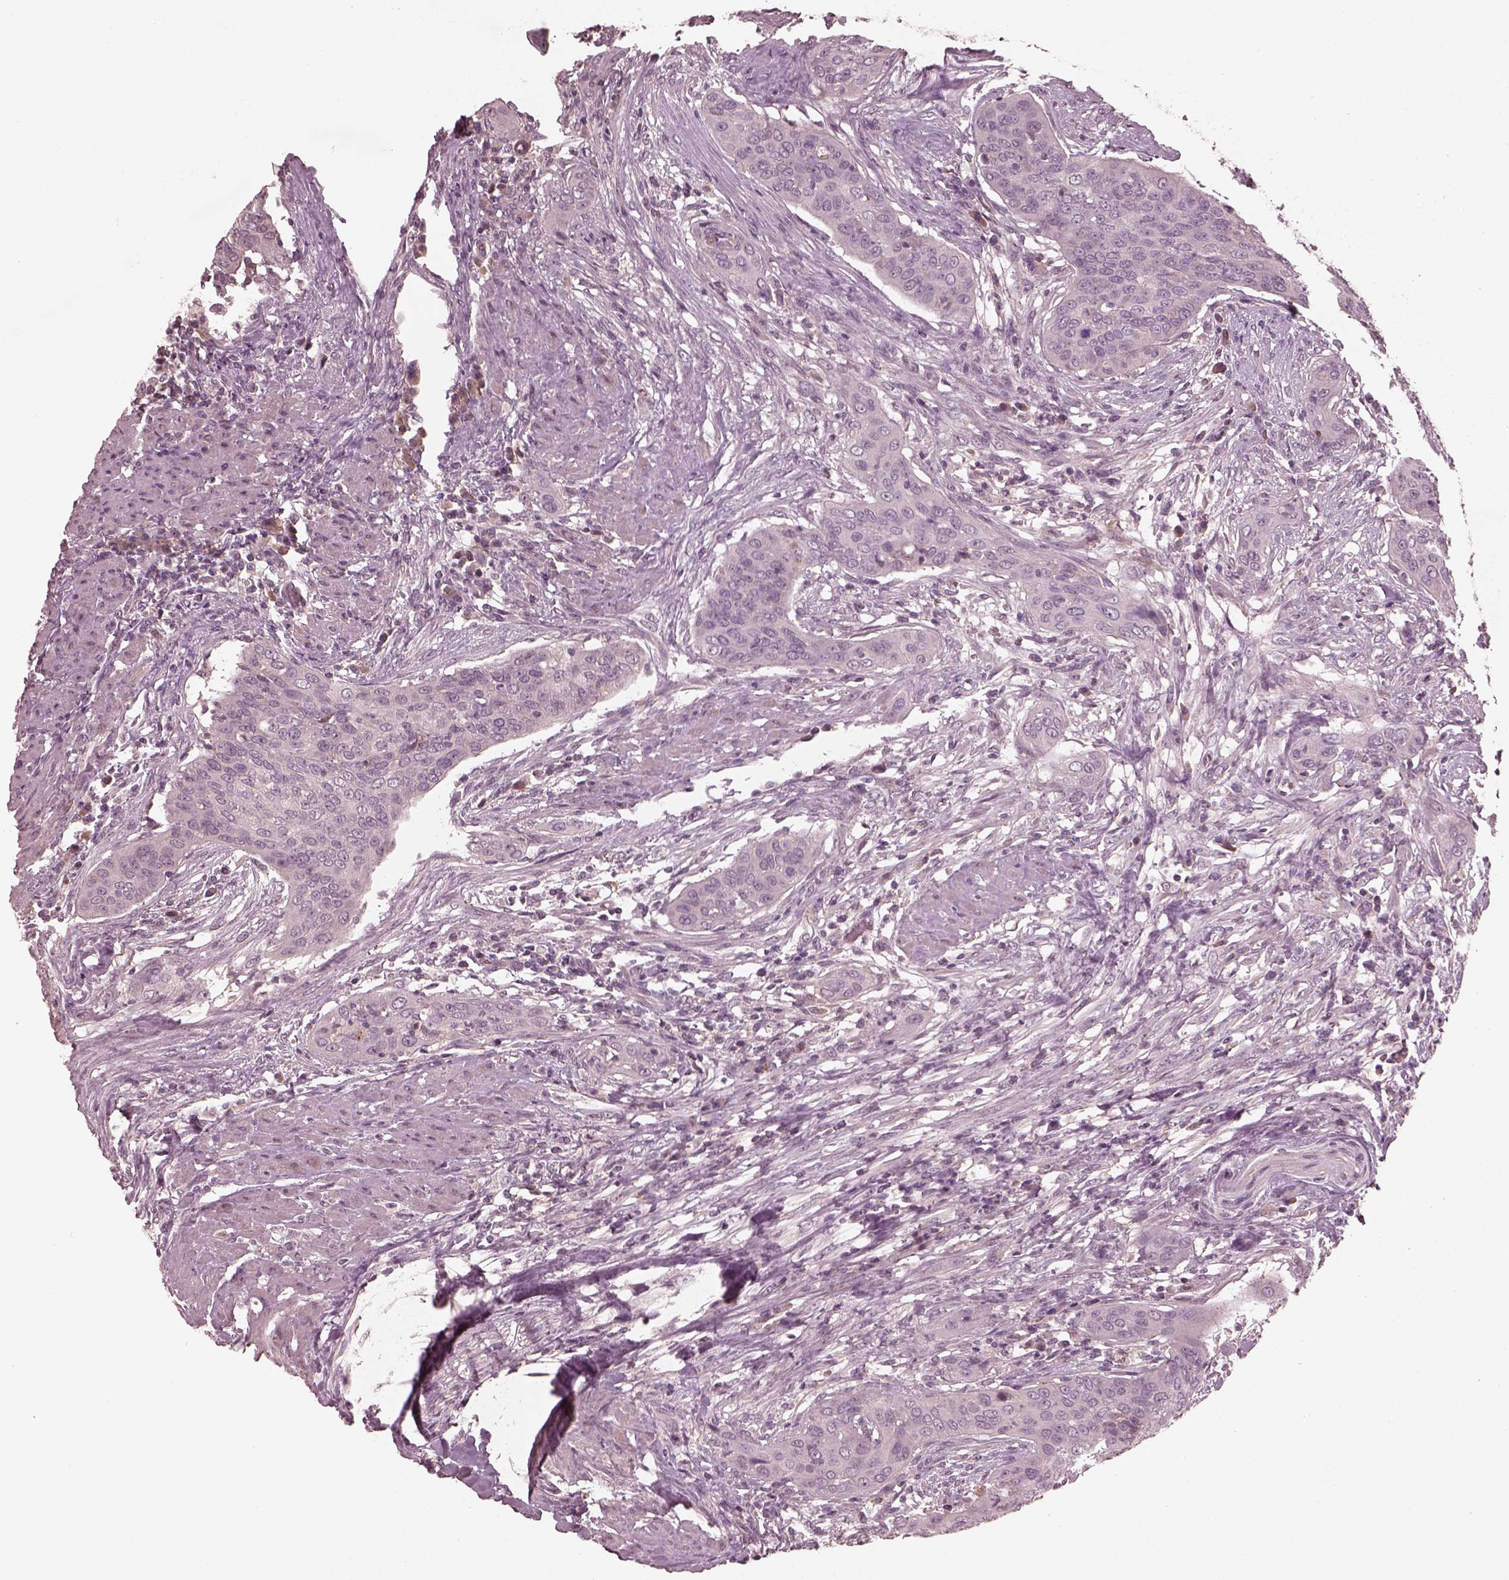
{"staining": {"intensity": "negative", "quantity": "none", "location": "none"}, "tissue": "urothelial cancer", "cell_type": "Tumor cells", "image_type": "cancer", "snomed": [{"axis": "morphology", "description": "Urothelial carcinoma, High grade"}, {"axis": "topography", "description": "Urinary bladder"}], "caption": "This histopathology image is of urothelial carcinoma (high-grade) stained with immunohistochemistry to label a protein in brown with the nuclei are counter-stained blue. There is no positivity in tumor cells.", "gene": "VWA5B1", "patient": {"sex": "male", "age": 82}}